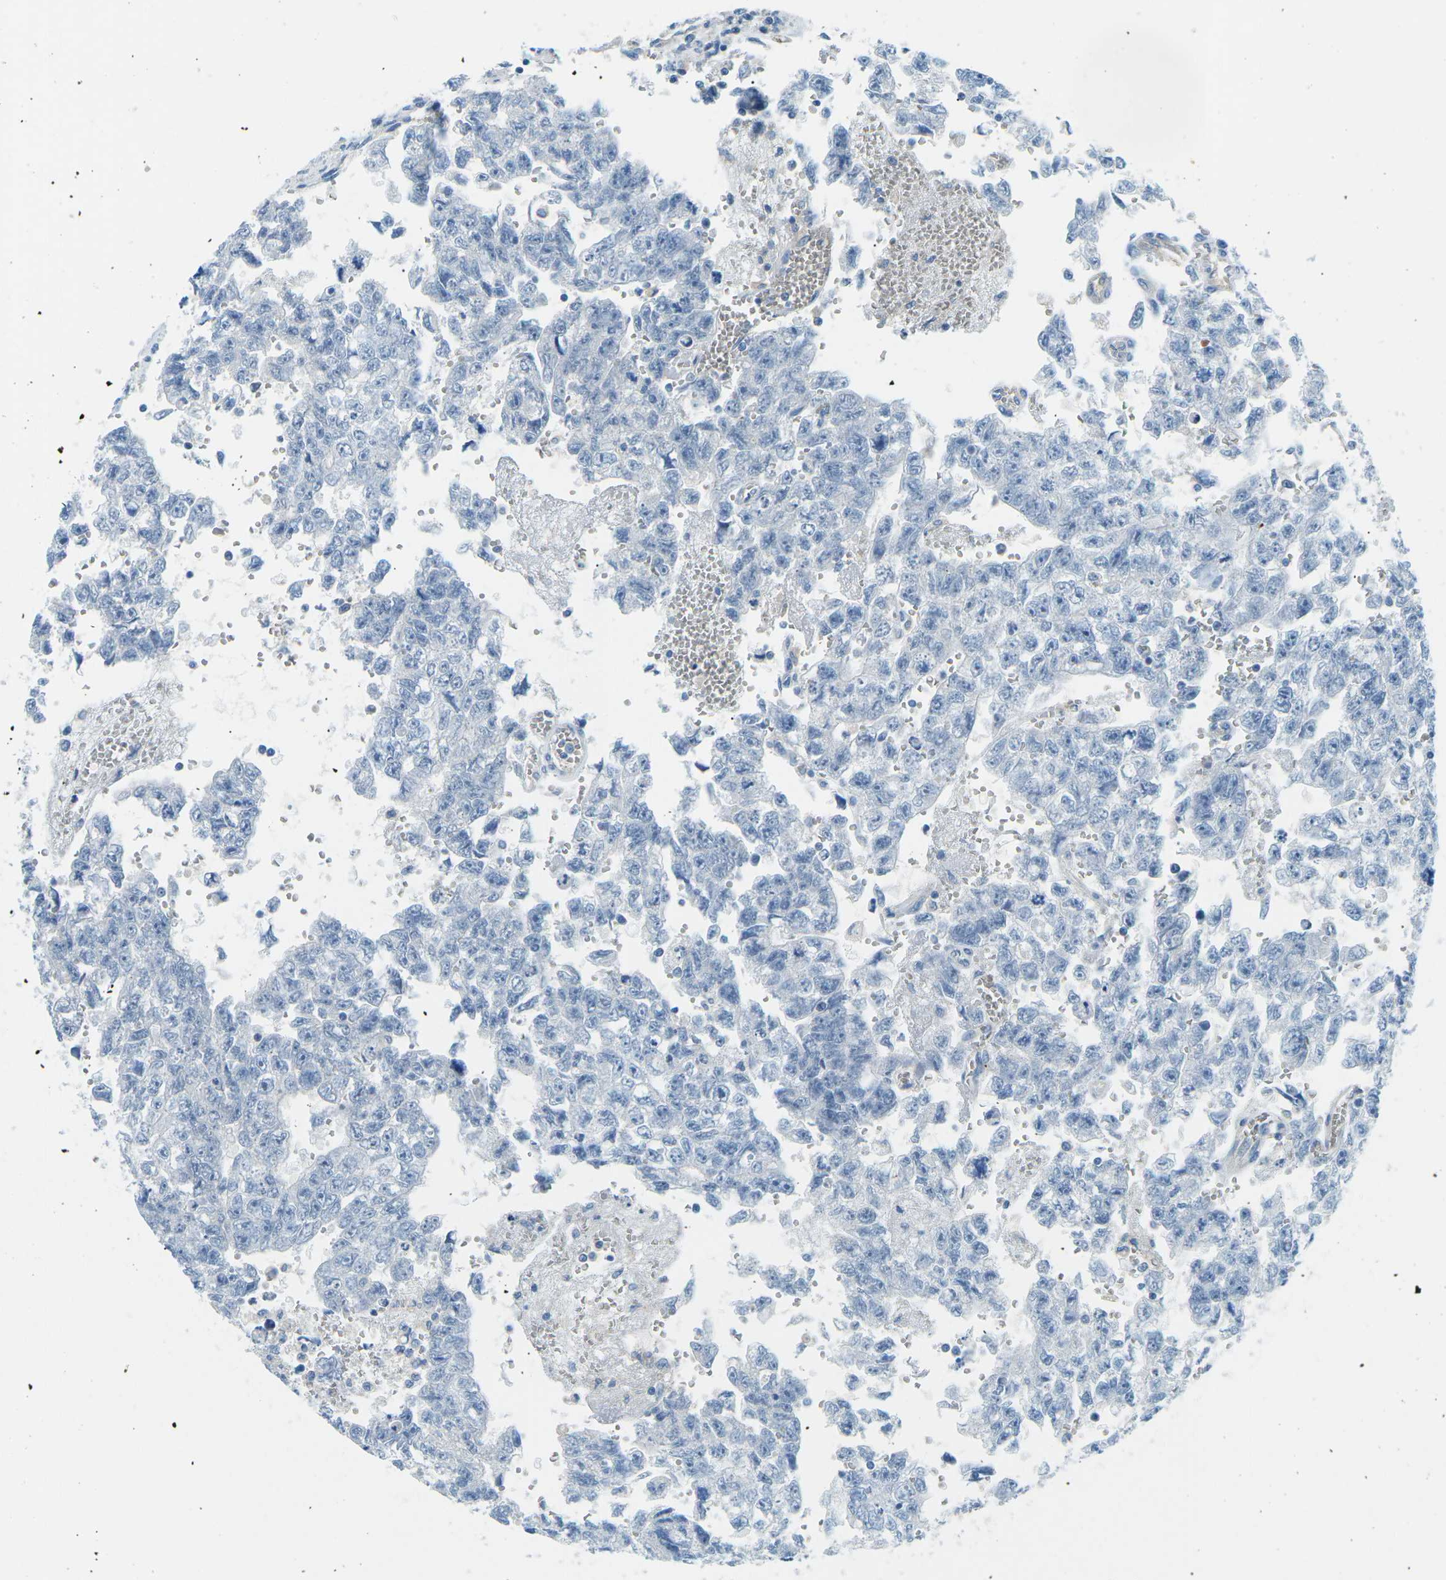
{"staining": {"intensity": "negative", "quantity": "none", "location": "none"}, "tissue": "testis cancer", "cell_type": "Tumor cells", "image_type": "cancer", "snomed": [{"axis": "morphology", "description": "Seminoma, NOS"}, {"axis": "morphology", "description": "Carcinoma, Embryonal, NOS"}, {"axis": "topography", "description": "Testis"}], "caption": "This is an IHC photomicrograph of testis cancer (embryonal carcinoma). There is no staining in tumor cells.", "gene": "CD47", "patient": {"sex": "male", "age": 38}}